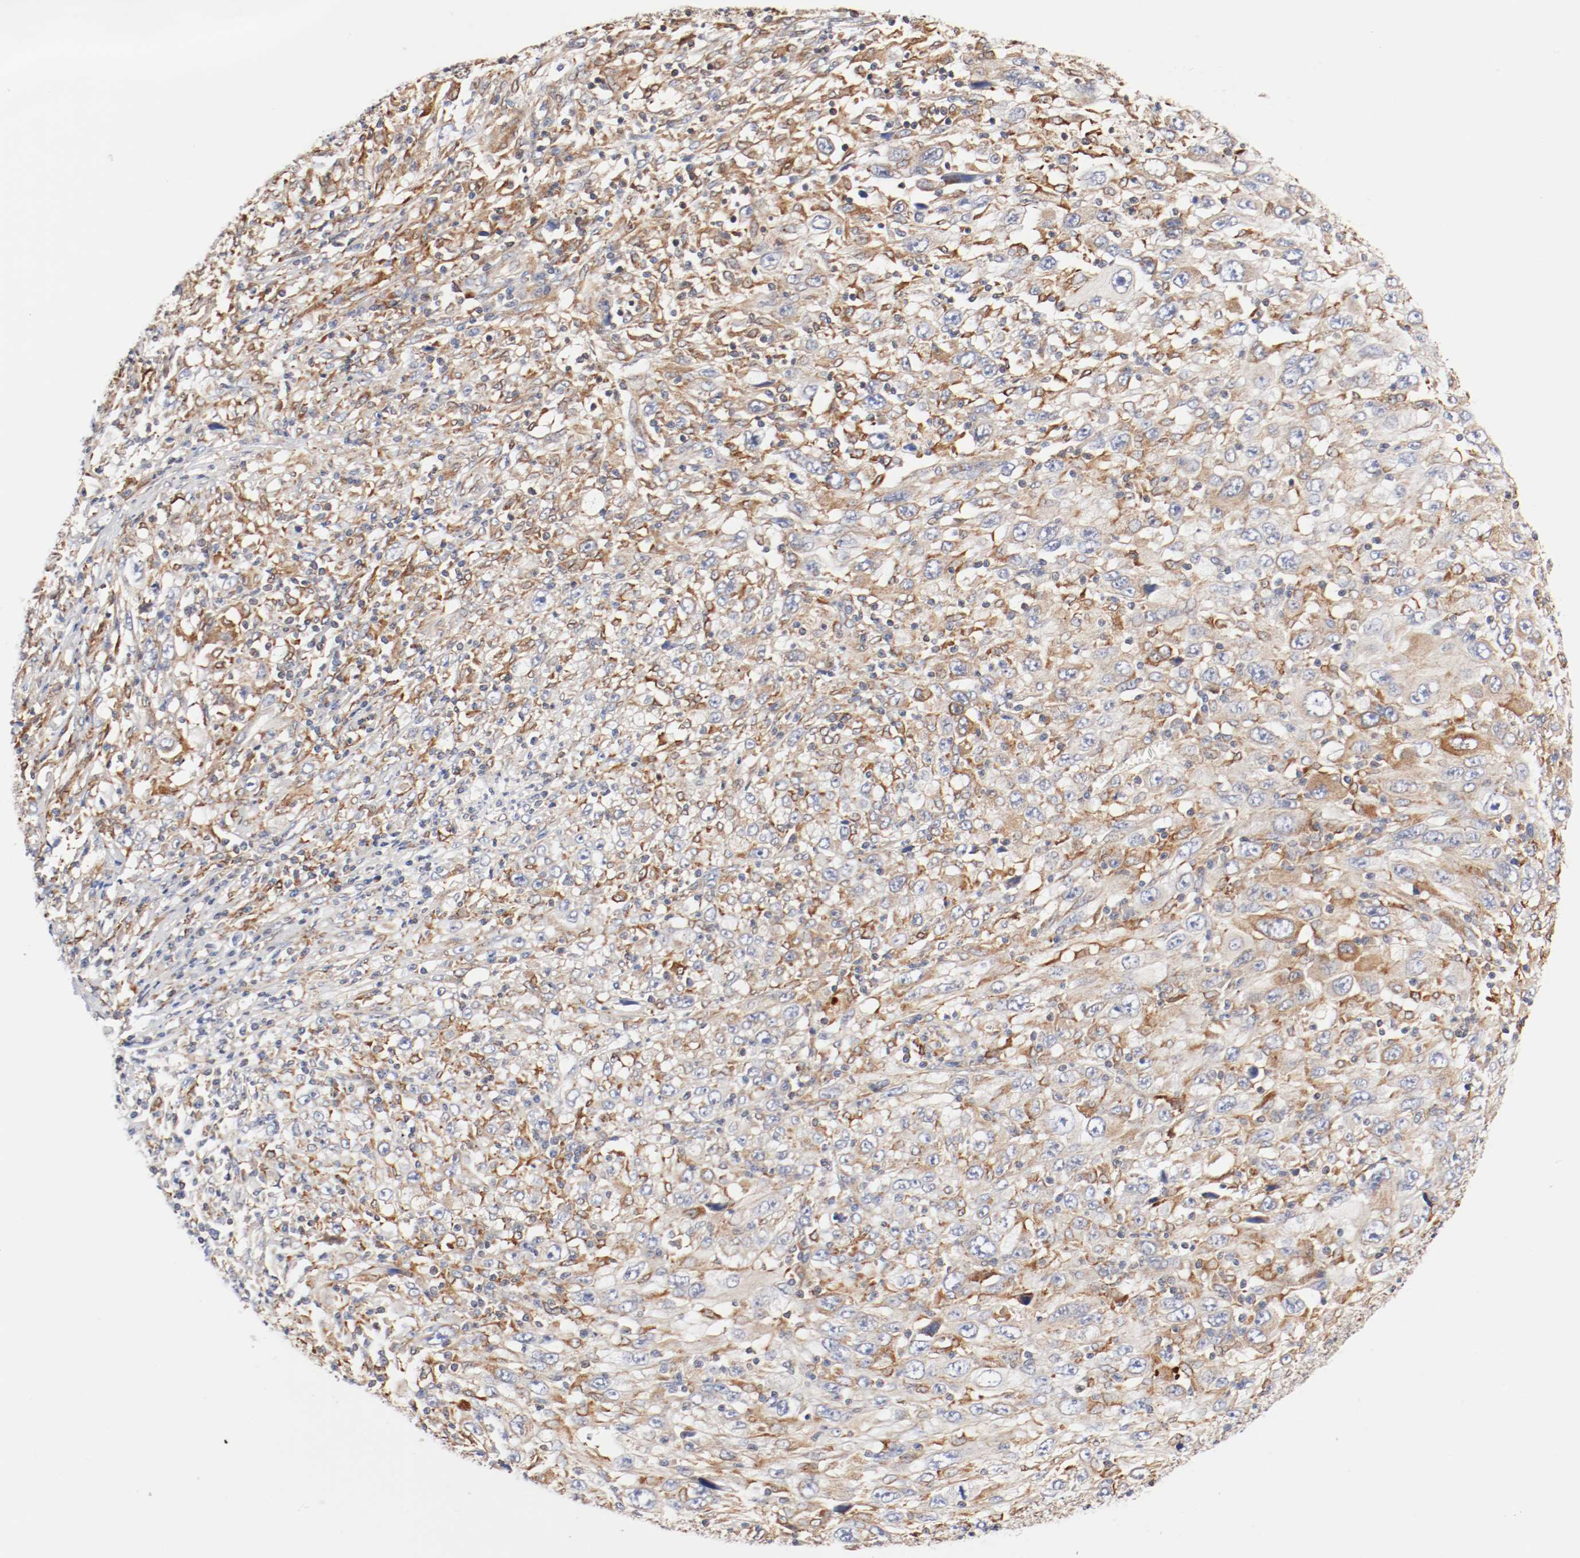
{"staining": {"intensity": "moderate", "quantity": ">75%", "location": "cytoplasmic/membranous"}, "tissue": "melanoma", "cell_type": "Tumor cells", "image_type": "cancer", "snomed": [{"axis": "morphology", "description": "Malignant melanoma, Metastatic site"}, {"axis": "topography", "description": "Skin"}], "caption": "Tumor cells reveal medium levels of moderate cytoplasmic/membranous expression in about >75% of cells in human melanoma. (brown staining indicates protein expression, while blue staining denotes nuclei).", "gene": "PDPK1", "patient": {"sex": "female", "age": 56}}